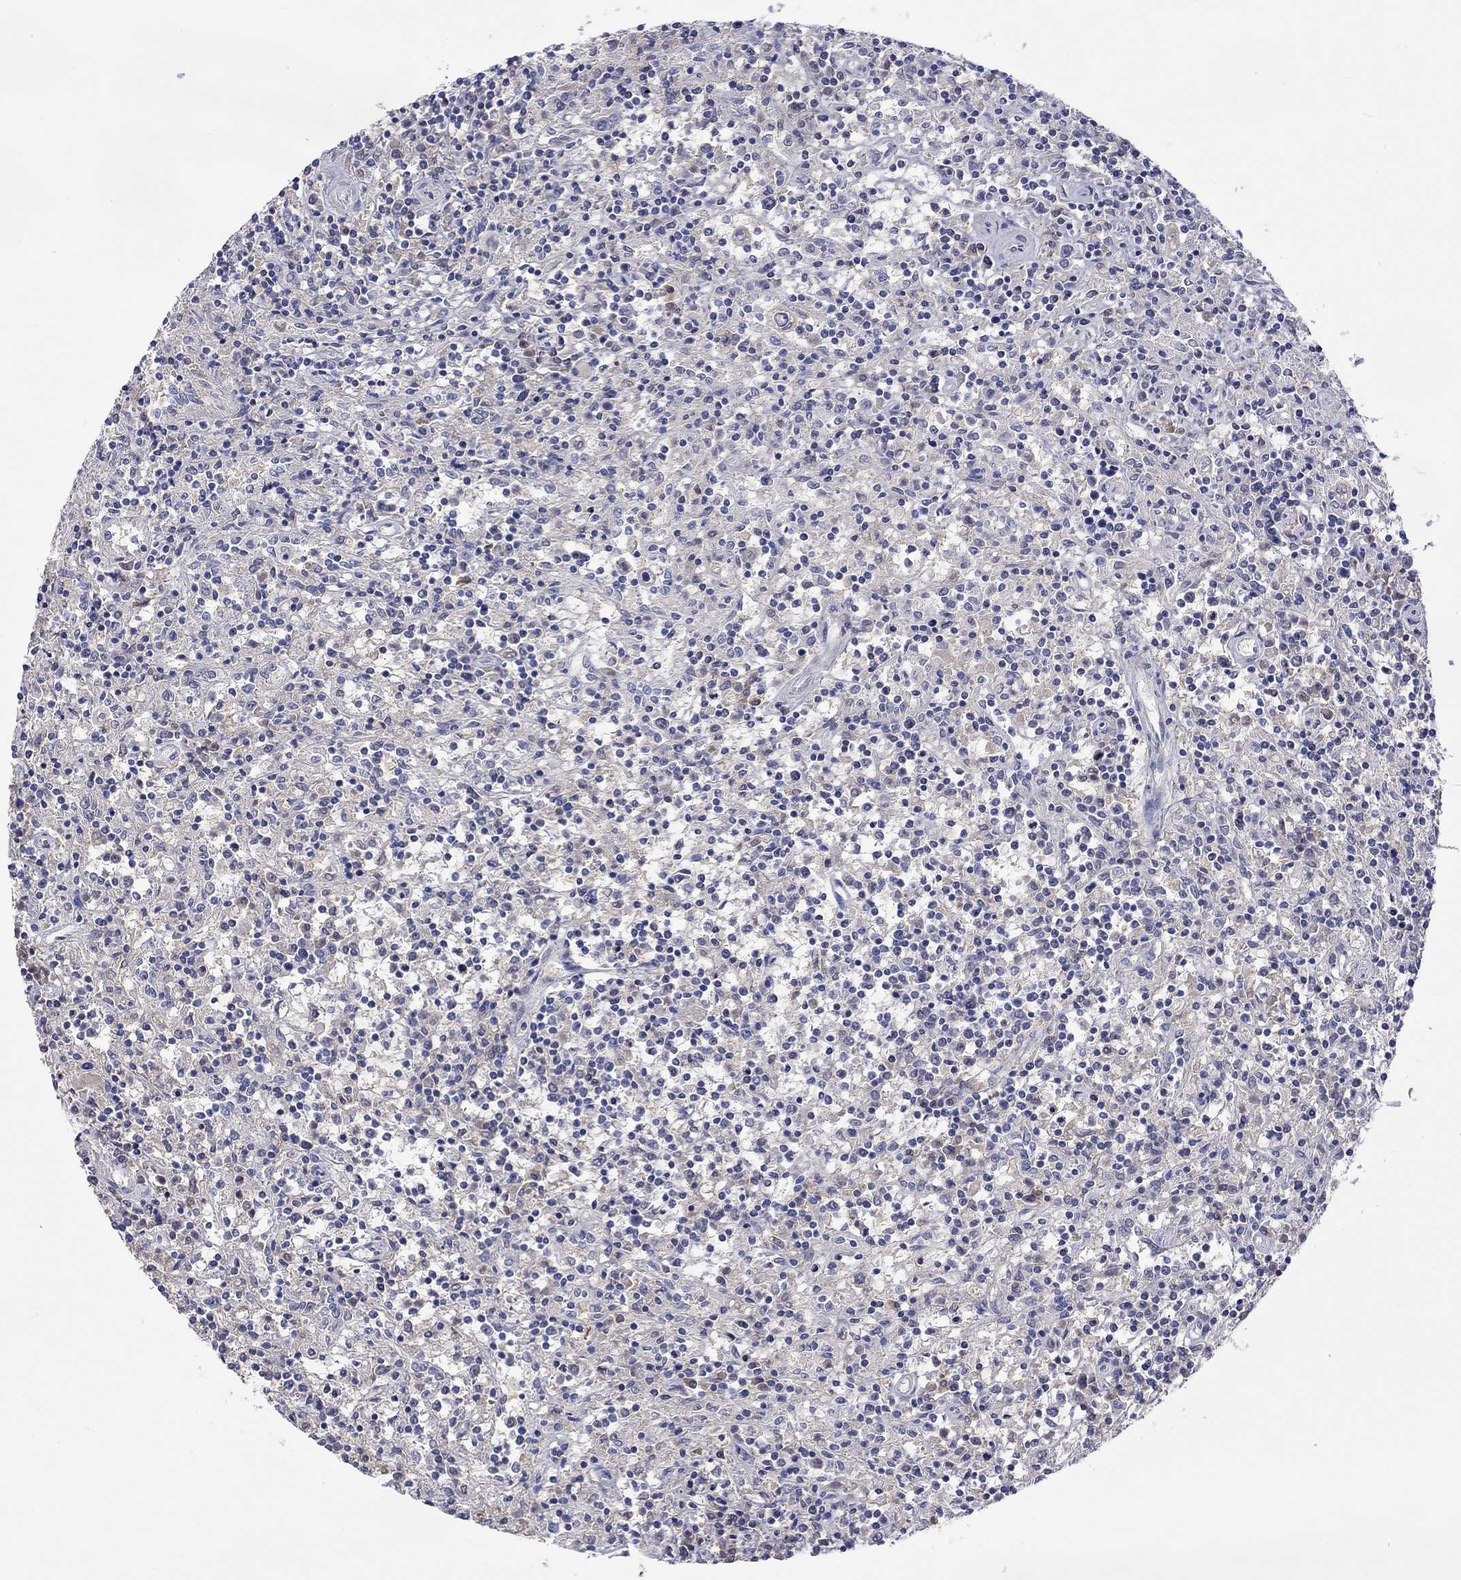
{"staining": {"intensity": "negative", "quantity": "none", "location": "none"}, "tissue": "lymphoma", "cell_type": "Tumor cells", "image_type": "cancer", "snomed": [{"axis": "morphology", "description": "Malignant lymphoma, non-Hodgkin's type, Low grade"}, {"axis": "topography", "description": "Spleen"}], "caption": "Photomicrograph shows no significant protein positivity in tumor cells of malignant lymphoma, non-Hodgkin's type (low-grade).", "gene": "LRFN4", "patient": {"sex": "male", "age": 62}}